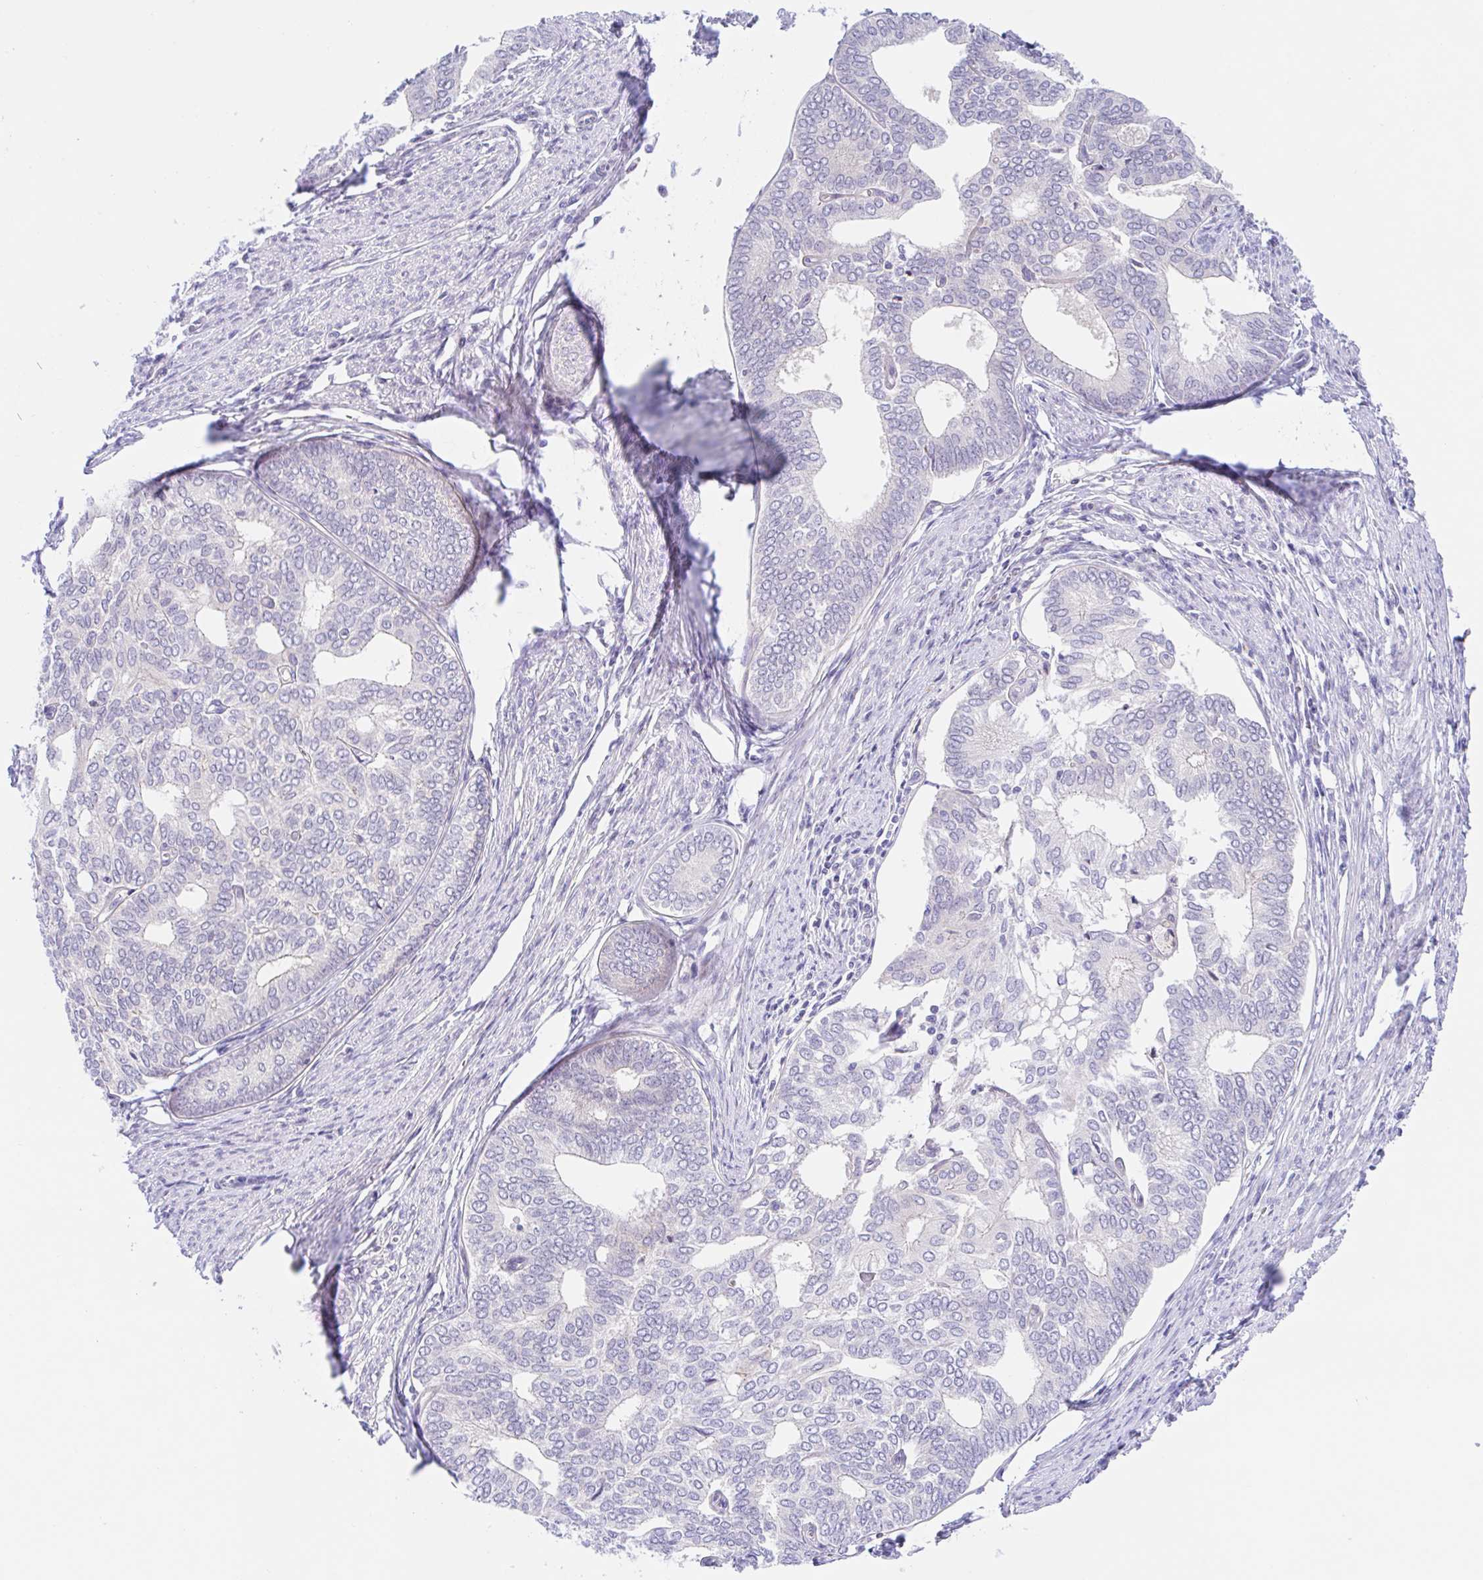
{"staining": {"intensity": "negative", "quantity": "none", "location": "none"}, "tissue": "endometrial cancer", "cell_type": "Tumor cells", "image_type": "cancer", "snomed": [{"axis": "morphology", "description": "Adenocarcinoma, NOS"}, {"axis": "topography", "description": "Endometrium"}], "caption": "Immunohistochemical staining of human adenocarcinoma (endometrial) shows no significant positivity in tumor cells.", "gene": "TMEM86A", "patient": {"sex": "female", "age": 75}}